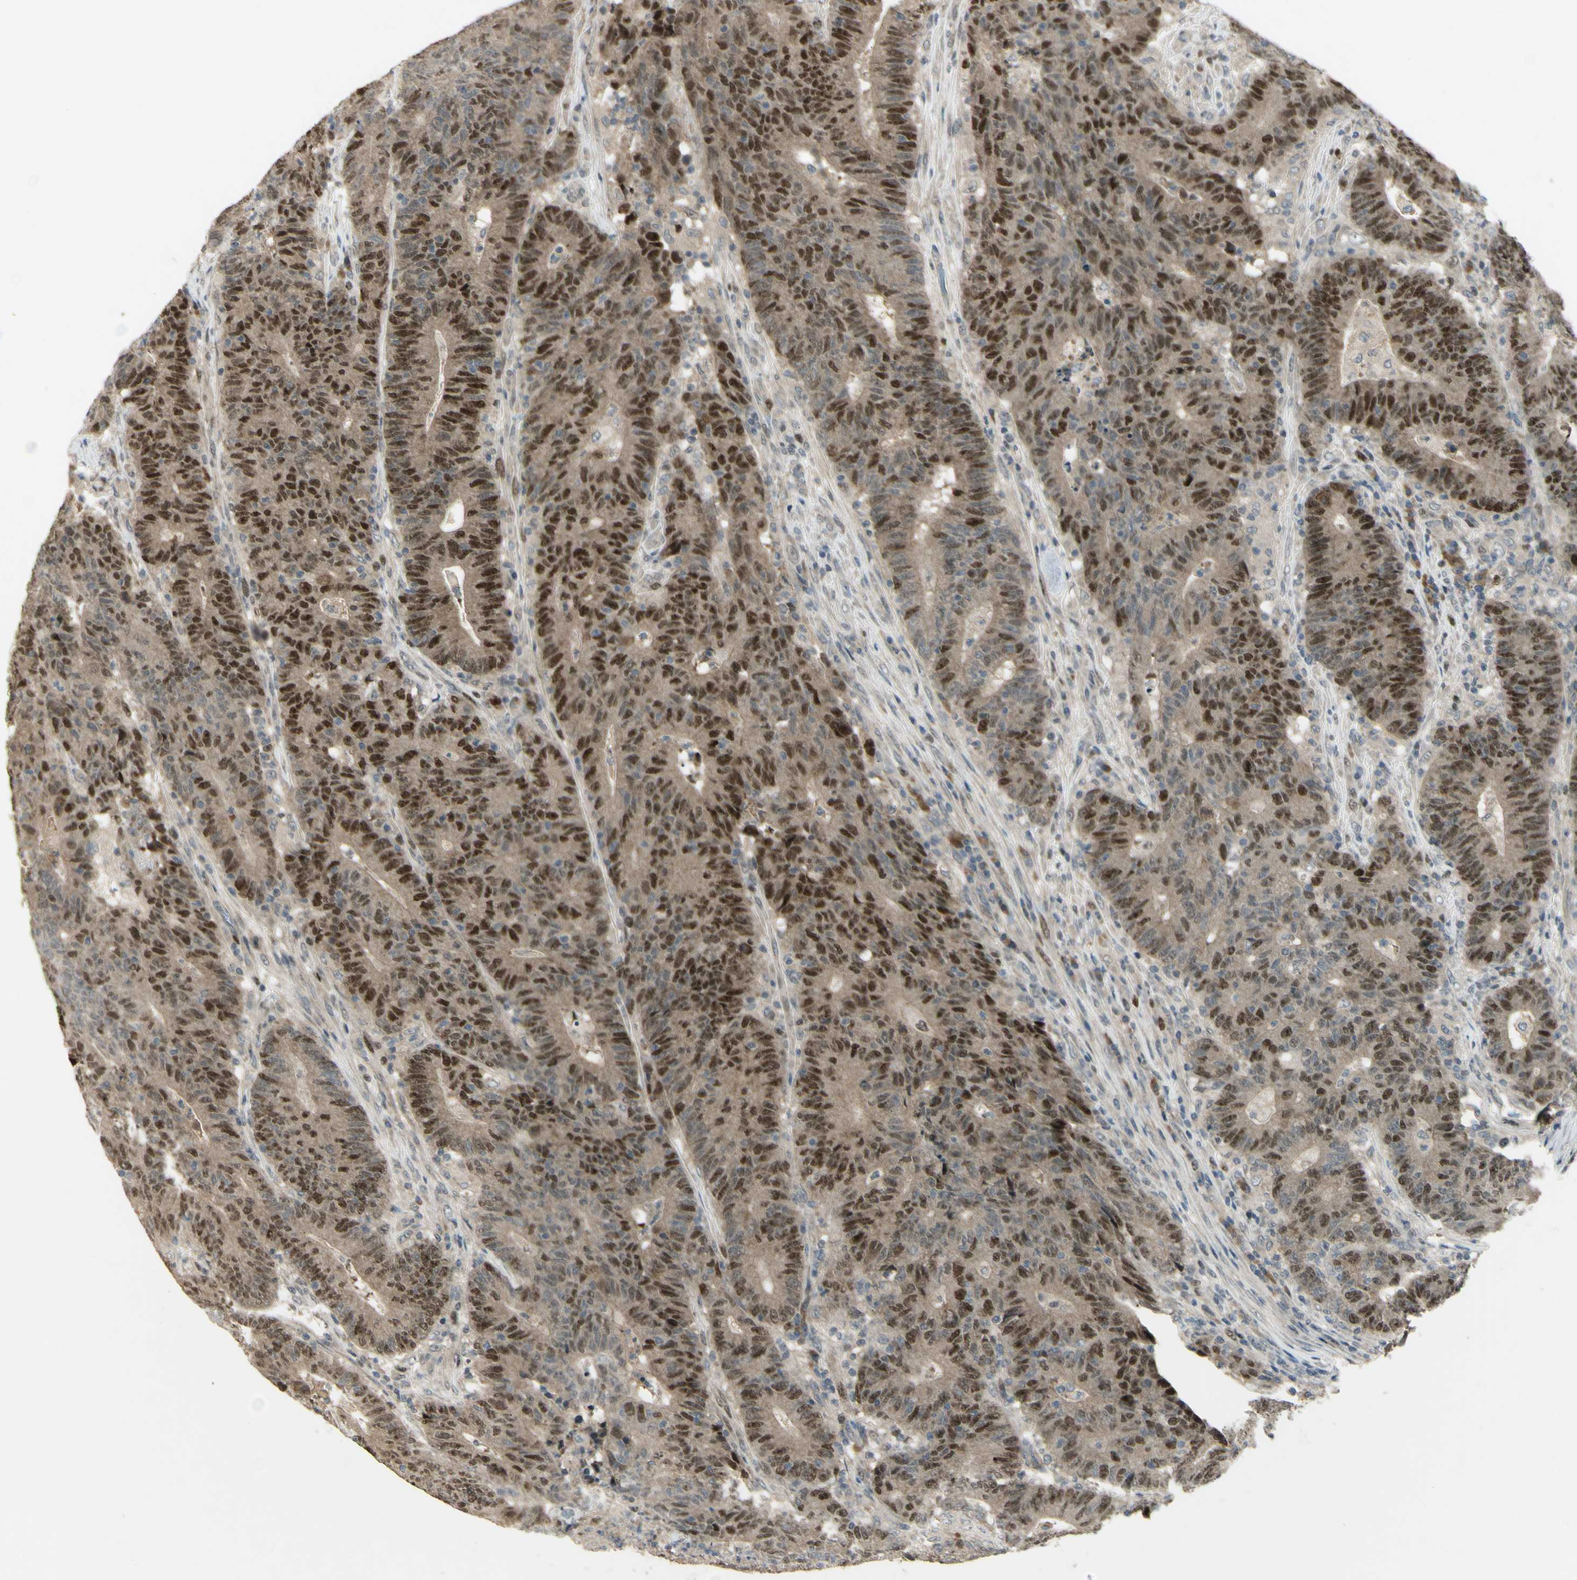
{"staining": {"intensity": "strong", "quantity": ">75%", "location": "nuclear"}, "tissue": "colorectal cancer", "cell_type": "Tumor cells", "image_type": "cancer", "snomed": [{"axis": "morphology", "description": "Normal tissue, NOS"}, {"axis": "morphology", "description": "Adenocarcinoma, NOS"}, {"axis": "topography", "description": "Colon"}], "caption": "IHC micrograph of neoplastic tissue: human colorectal cancer (adenocarcinoma) stained using IHC exhibits high levels of strong protein expression localized specifically in the nuclear of tumor cells, appearing as a nuclear brown color.", "gene": "RAD18", "patient": {"sex": "female", "age": 75}}